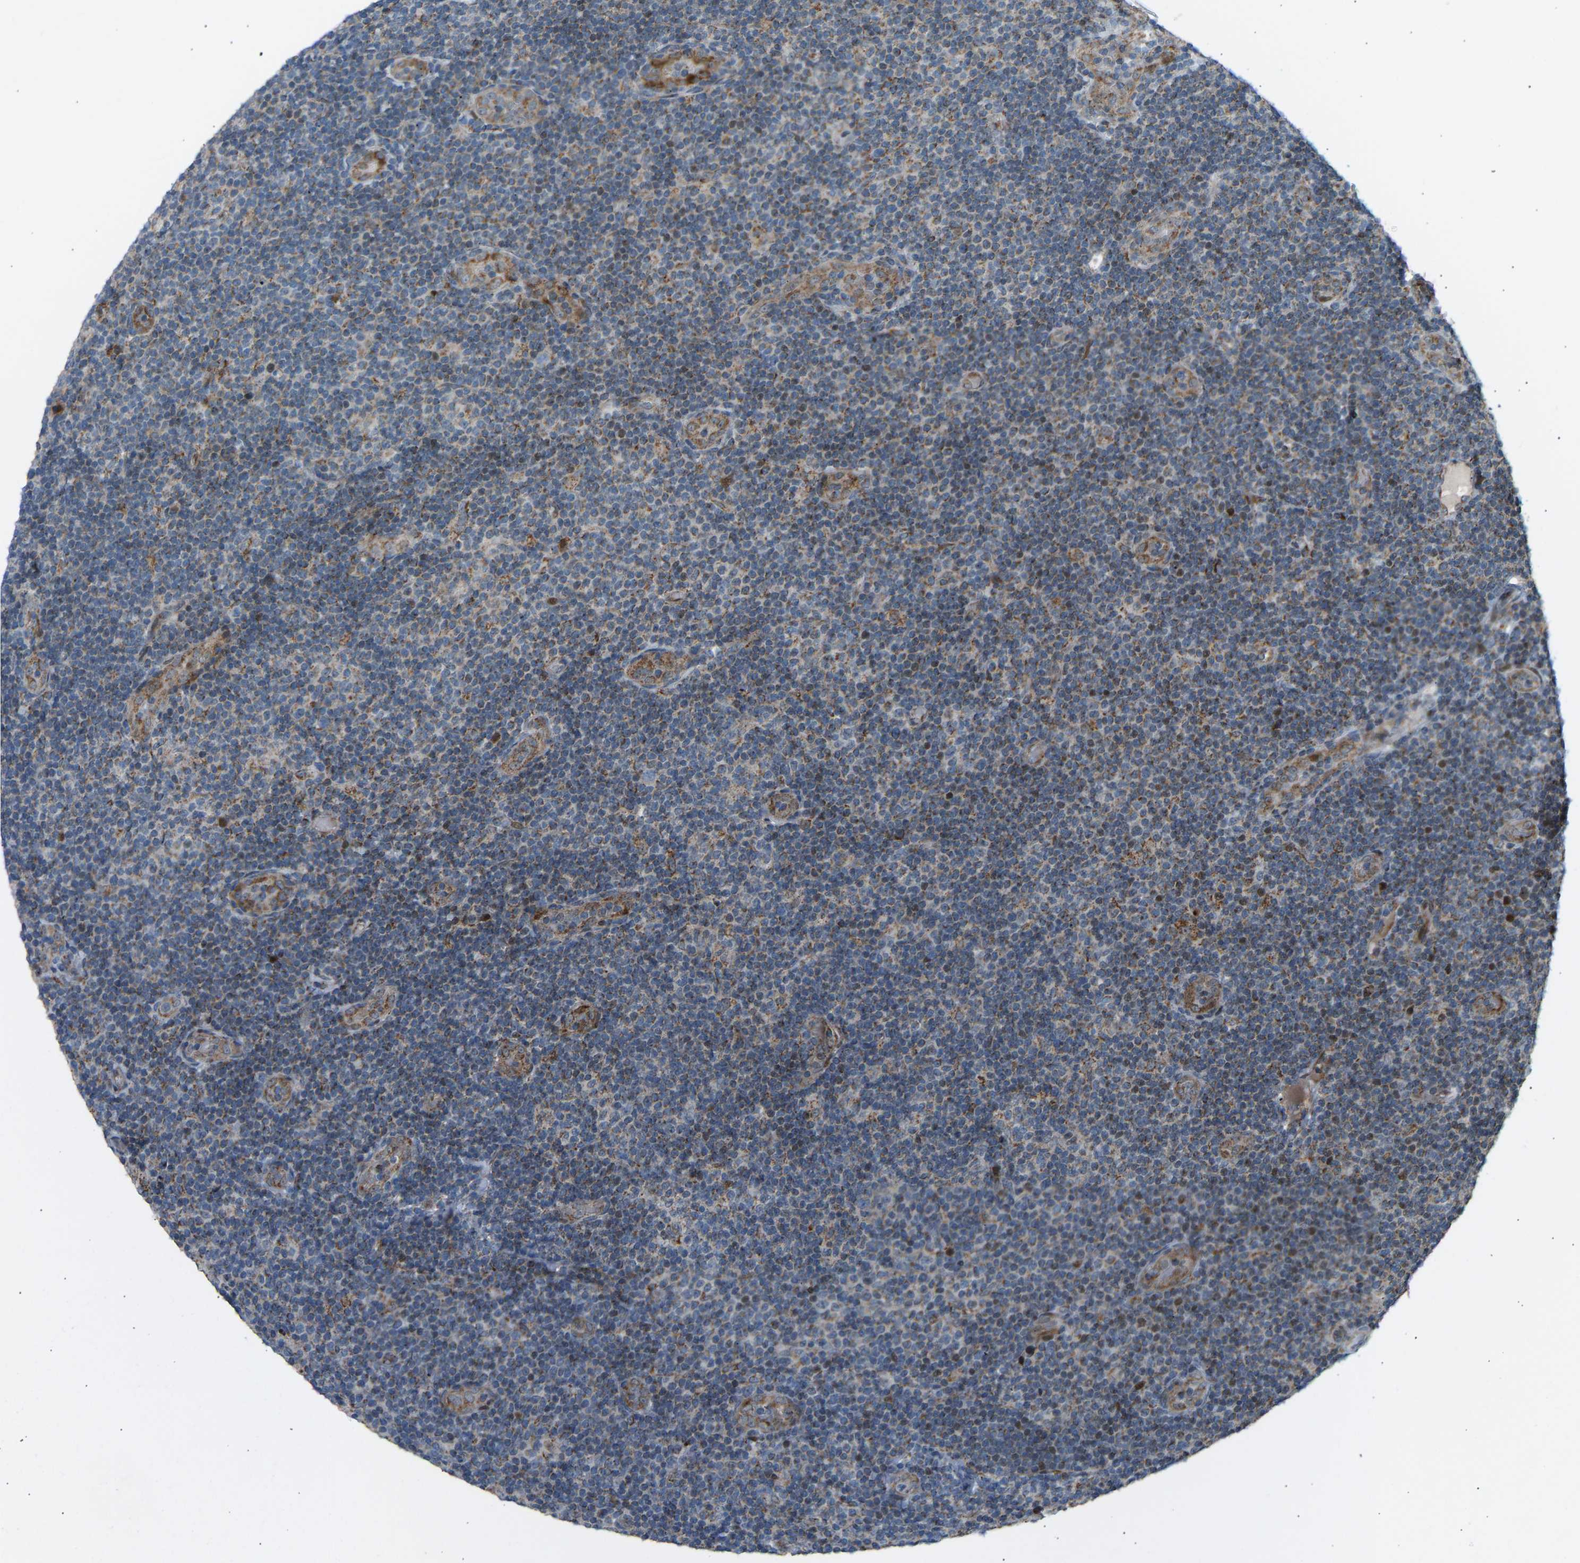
{"staining": {"intensity": "moderate", "quantity": "25%-75%", "location": "cytoplasmic/membranous,nuclear"}, "tissue": "lymphoma", "cell_type": "Tumor cells", "image_type": "cancer", "snomed": [{"axis": "morphology", "description": "Malignant lymphoma, non-Hodgkin's type, Low grade"}, {"axis": "topography", "description": "Lymph node"}], "caption": "This image exhibits lymphoma stained with immunohistochemistry to label a protein in brown. The cytoplasmic/membranous and nuclear of tumor cells show moderate positivity for the protein. Nuclei are counter-stained blue.", "gene": "VPS41", "patient": {"sex": "male", "age": 83}}